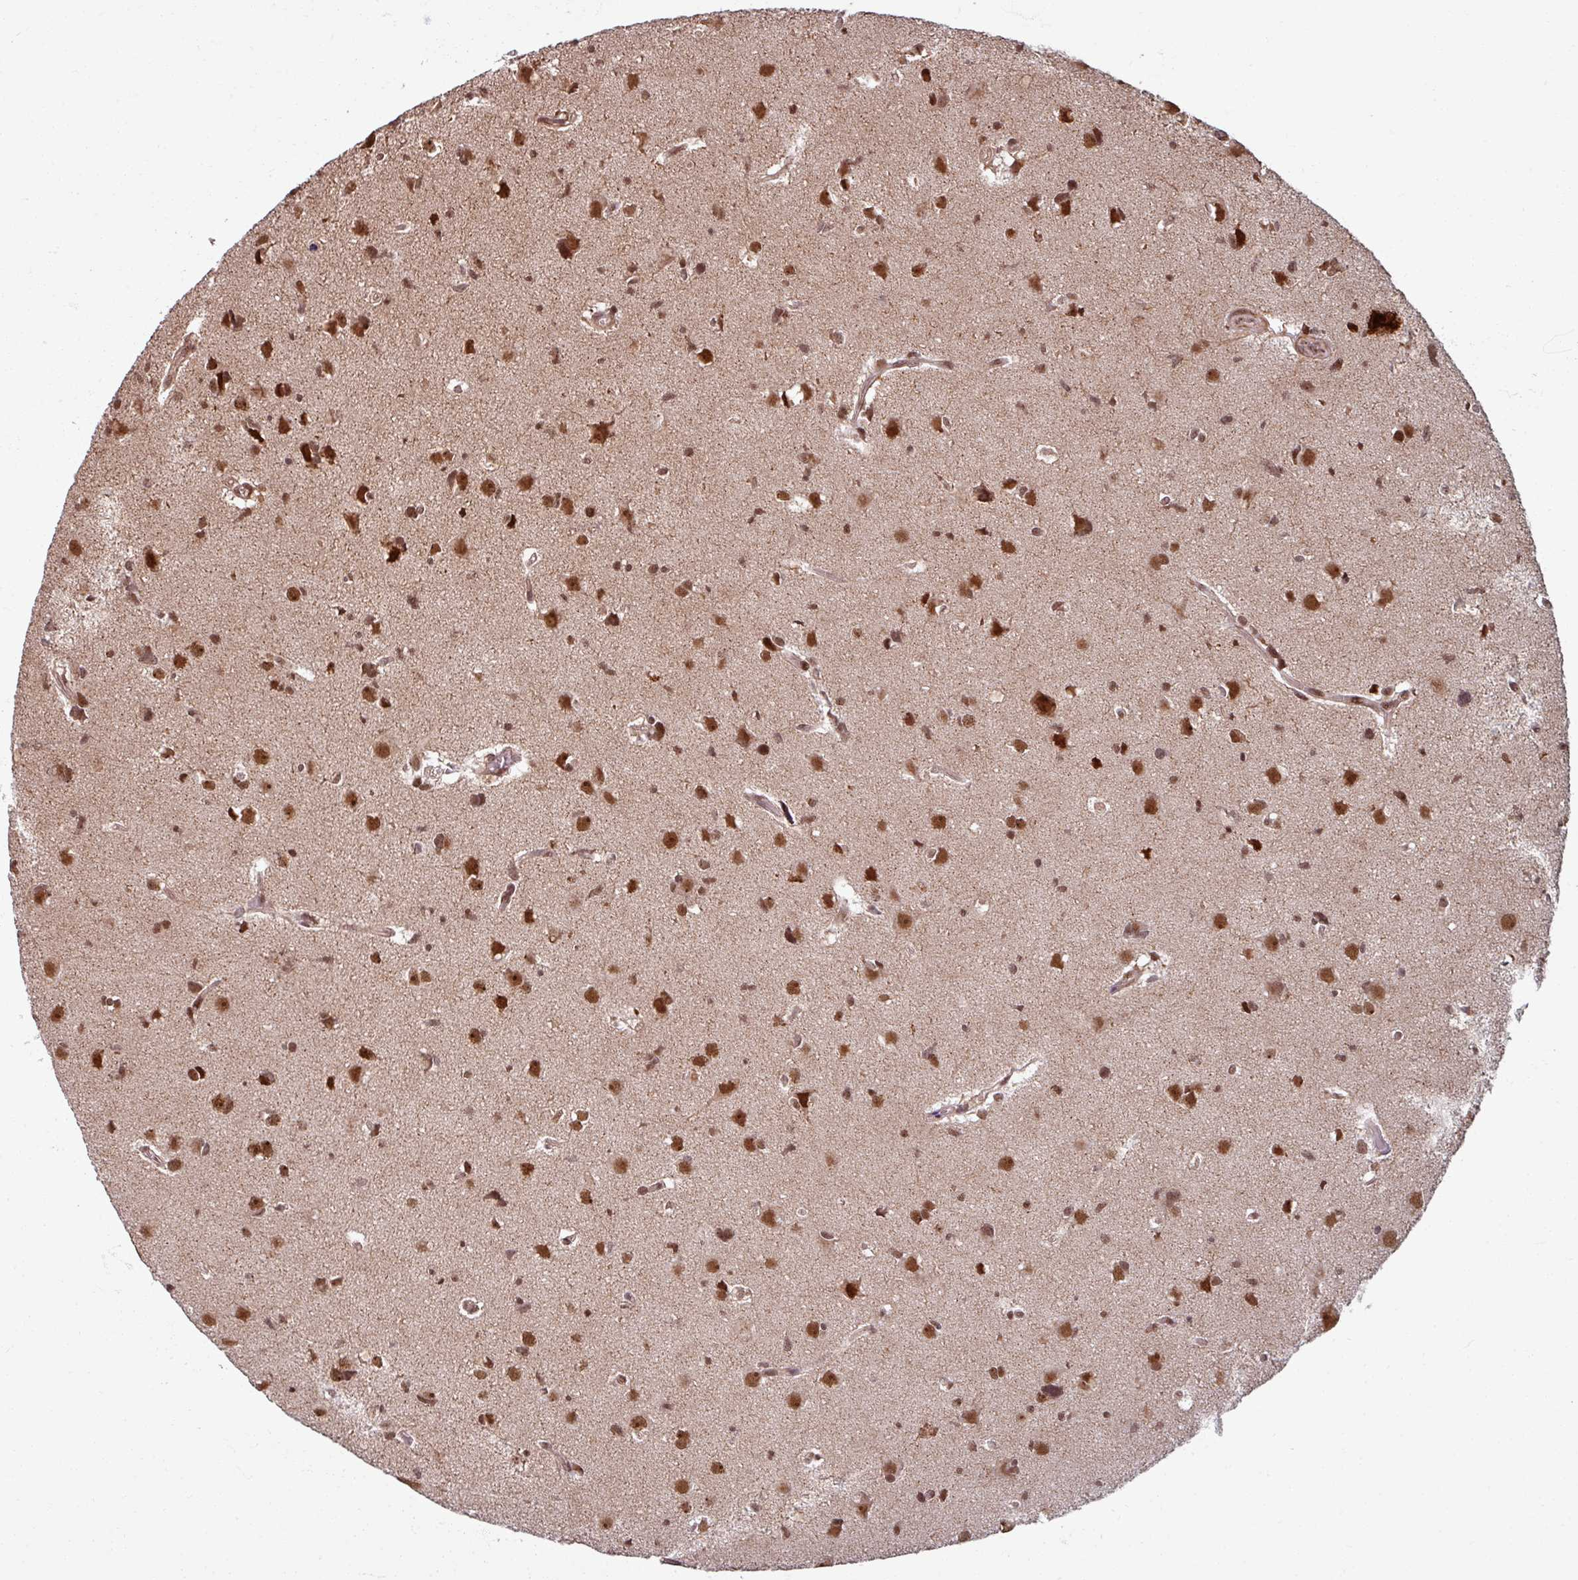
{"staining": {"intensity": "moderate", "quantity": ">75%", "location": "nuclear"}, "tissue": "glioma", "cell_type": "Tumor cells", "image_type": "cancer", "snomed": [{"axis": "morphology", "description": "Glioma, malignant, High grade"}, {"axis": "topography", "description": "Brain"}], "caption": "Glioma tissue exhibits moderate nuclear expression in approximately >75% of tumor cells, visualized by immunohistochemistry. Nuclei are stained in blue.", "gene": "SWI5", "patient": {"sex": "male", "age": 23}}